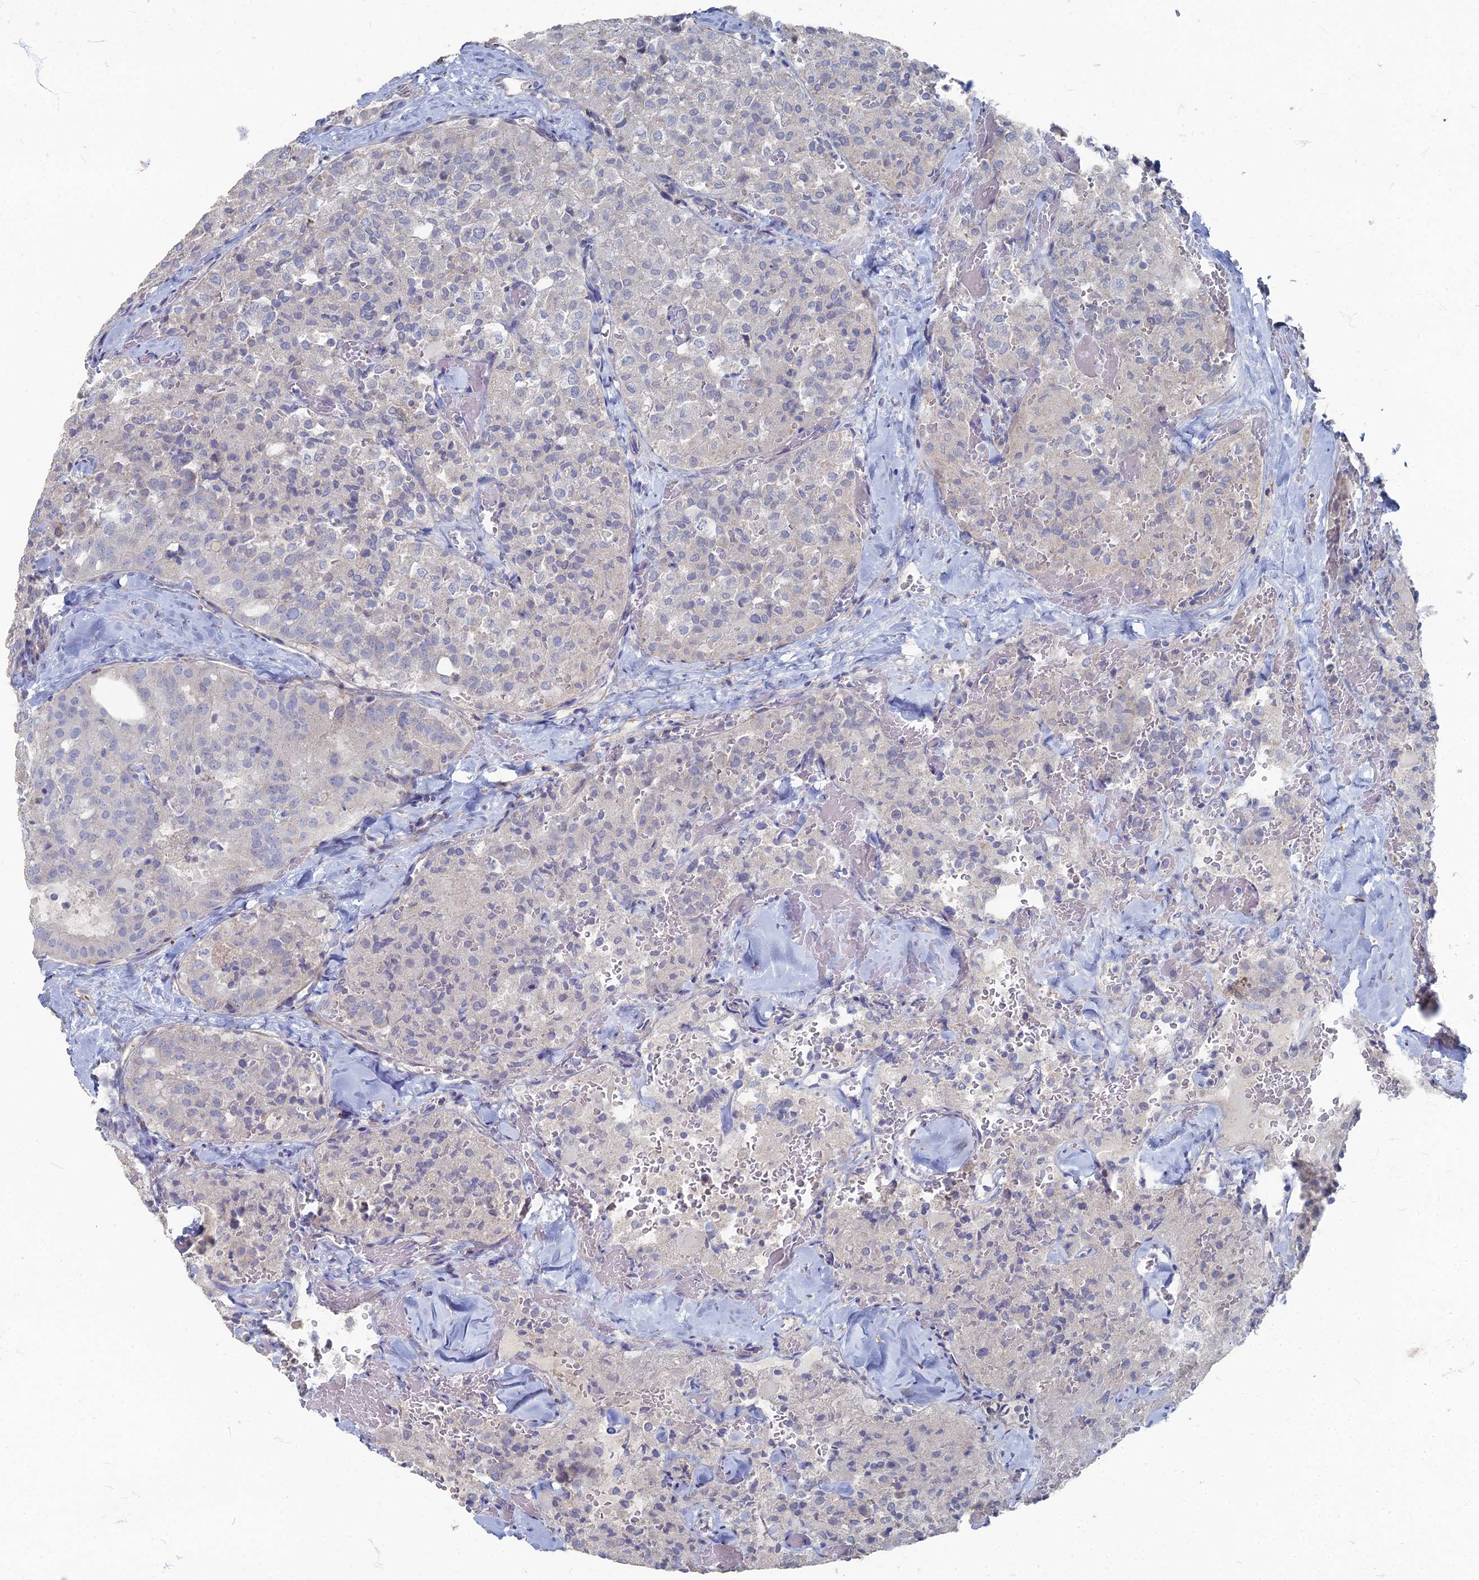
{"staining": {"intensity": "negative", "quantity": "none", "location": "none"}, "tissue": "thyroid cancer", "cell_type": "Tumor cells", "image_type": "cancer", "snomed": [{"axis": "morphology", "description": "Follicular adenoma carcinoma, NOS"}, {"axis": "topography", "description": "Thyroid gland"}], "caption": "The photomicrograph exhibits no staining of tumor cells in follicular adenoma carcinoma (thyroid).", "gene": "TMEM128", "patient": {"sex": "male", "age": 75}}